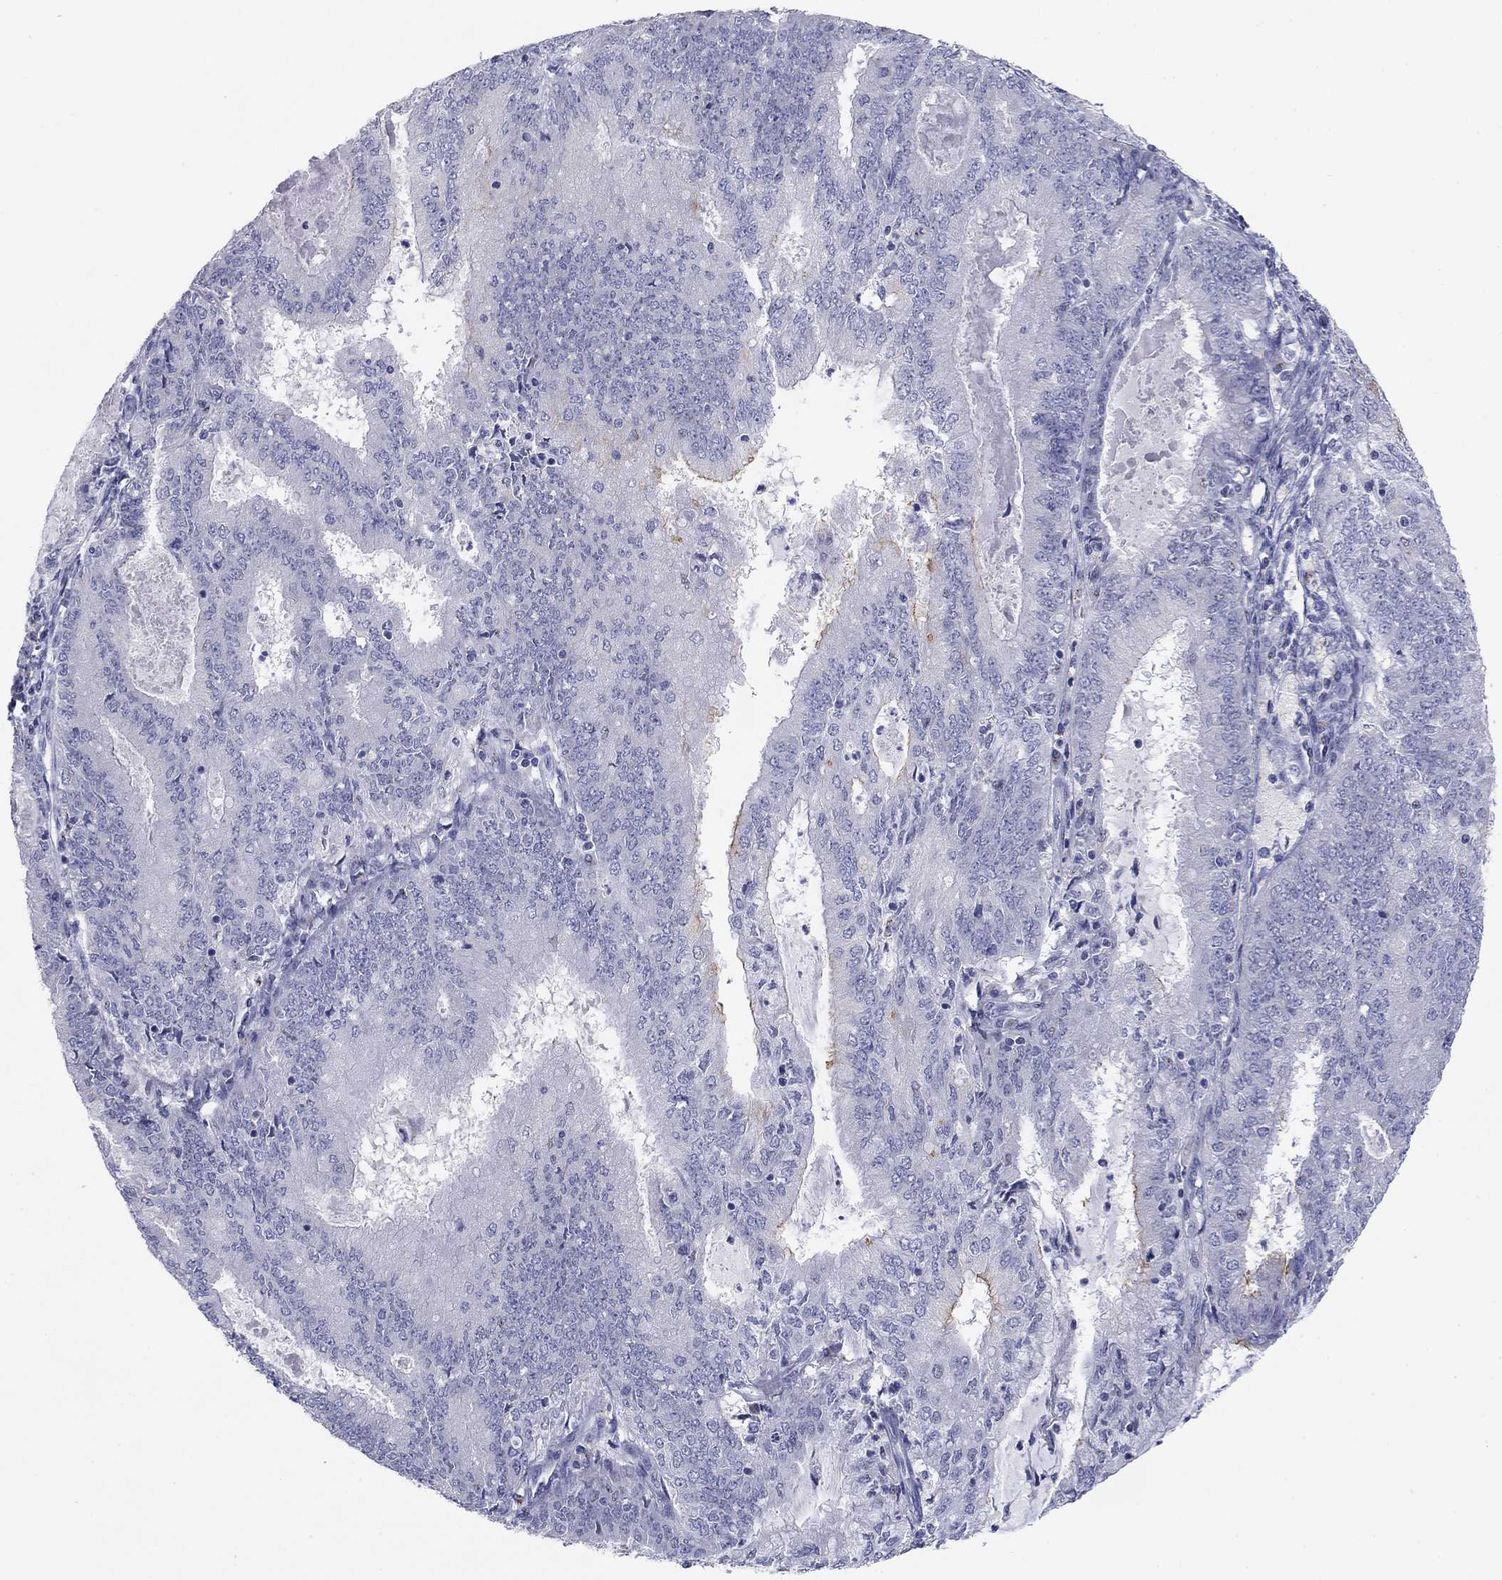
{"staining": {"intensity": "moderate", "quantity": "<25%", "location": "cytoplasmic/membranous"}, "tissue": "endometrial cancer", "cell_type": "Tumor cells", "image_type": "cancer", "snomed": [{"axis": "morphology", "description": "Adenocarcinoma, NOS"}, {"axis": "topography", "description": "Endometrium"}], "caption": "Endometrial adenocarcinoma stained with DAB (3,3'-diaminobenzidine) immunohistochemistry (IHC) shows low levels of moderate cytoplasmic/membranous staining in about <25% of tumor cells.", "gene": "SEPTIN3", "patient": {"sex": "female", "age": 57}}